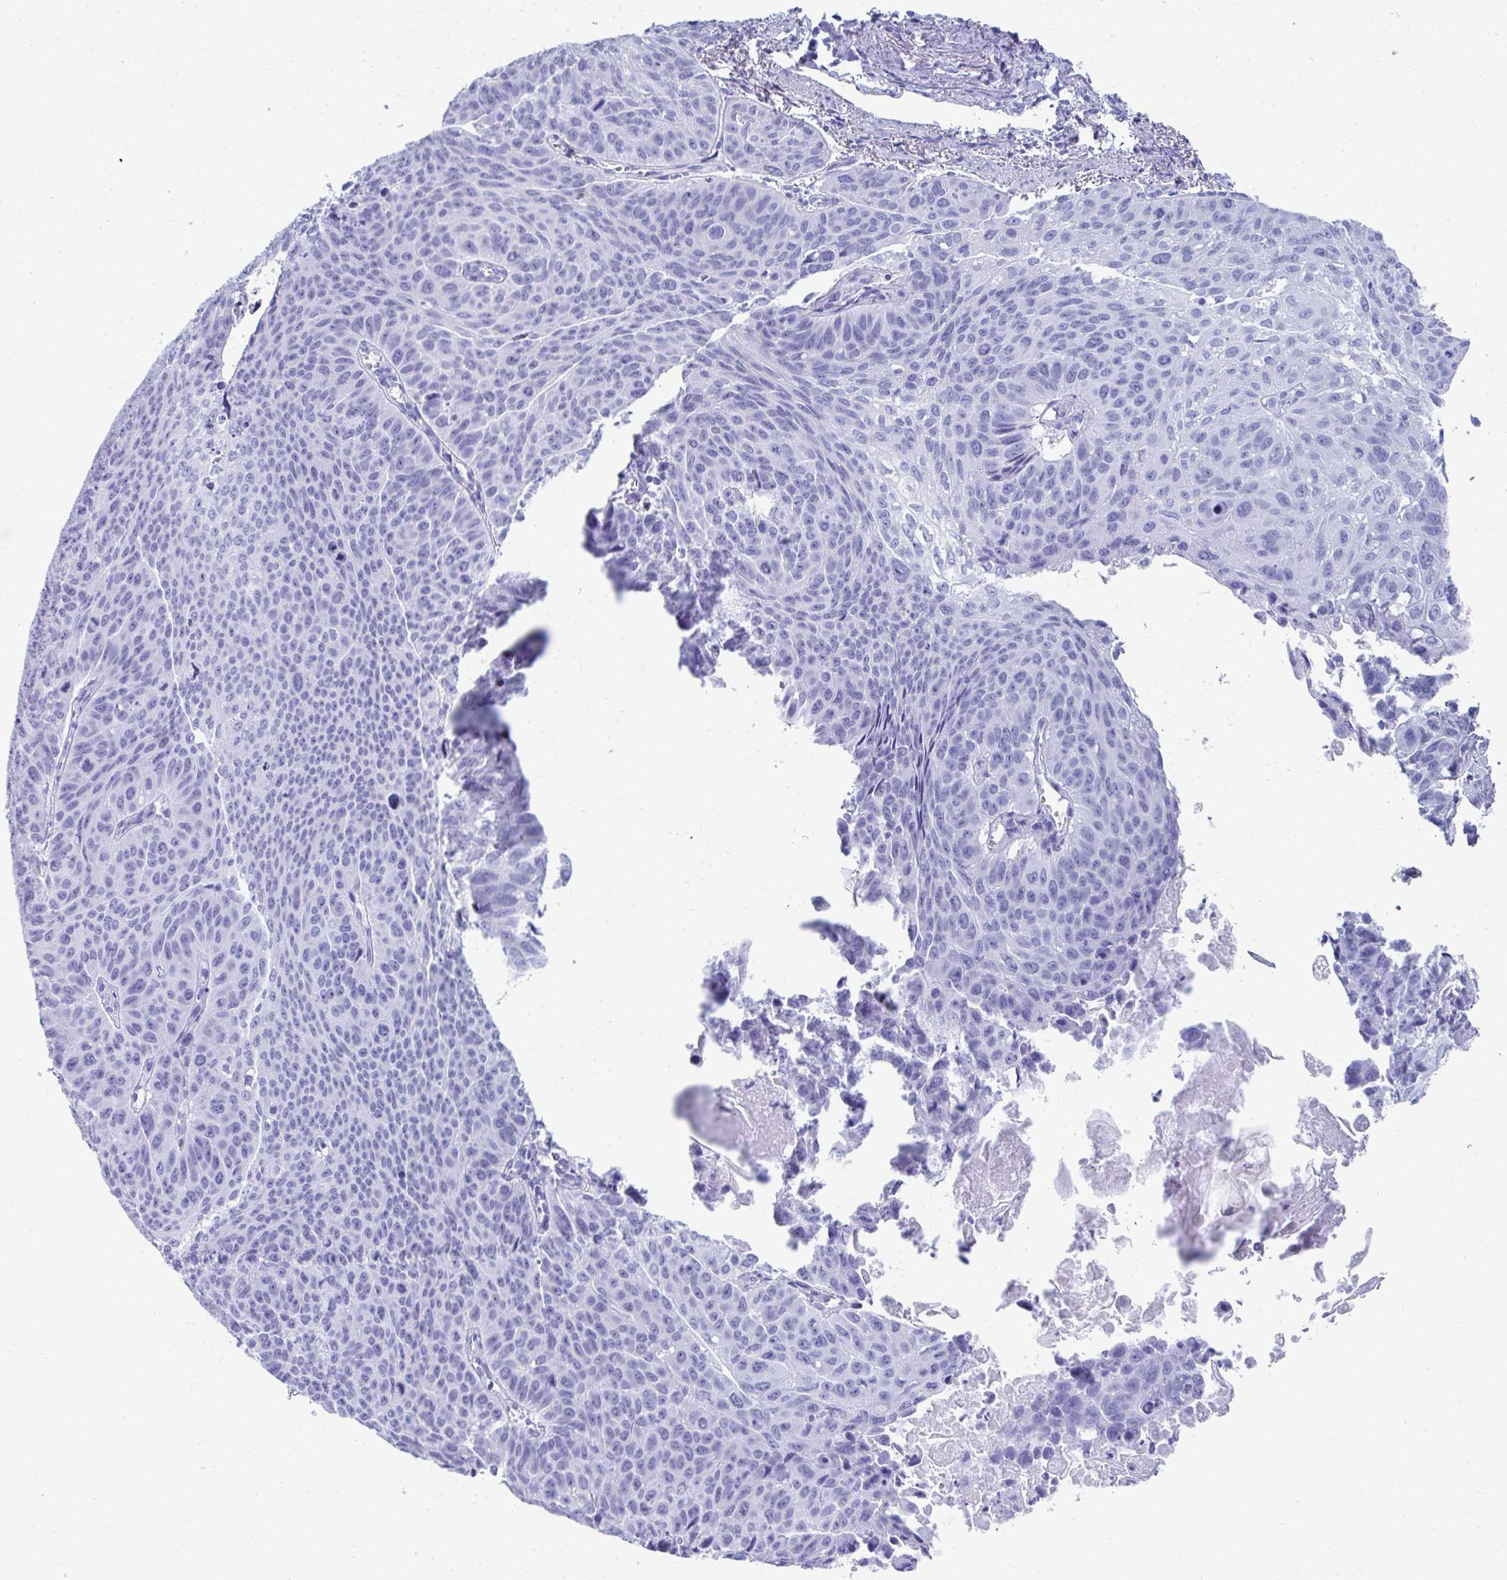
{"staining": {"intensity": "negative", "quantity": "none", "location": "none"}, "tissue": "lung cancer", "cell_type": "Tumor cells", "image_type": "cancer", "snomed": [{"axis": "morphology", "description": "Squamous cell carcinoma, NOS"}, {"axis": "topography", "description": "Lung"}], "caption": "Tumor cells show no significant expression in lung cancer. Brightfield microscopy of immunohistochemistry (IHC) stained with DAB (3,3'-diaminobenzidine) (brown) and hematoxylin (blue), captured at high magnification.", "gene": "CD7", "patient": {"sex": "male", "age": 71}}